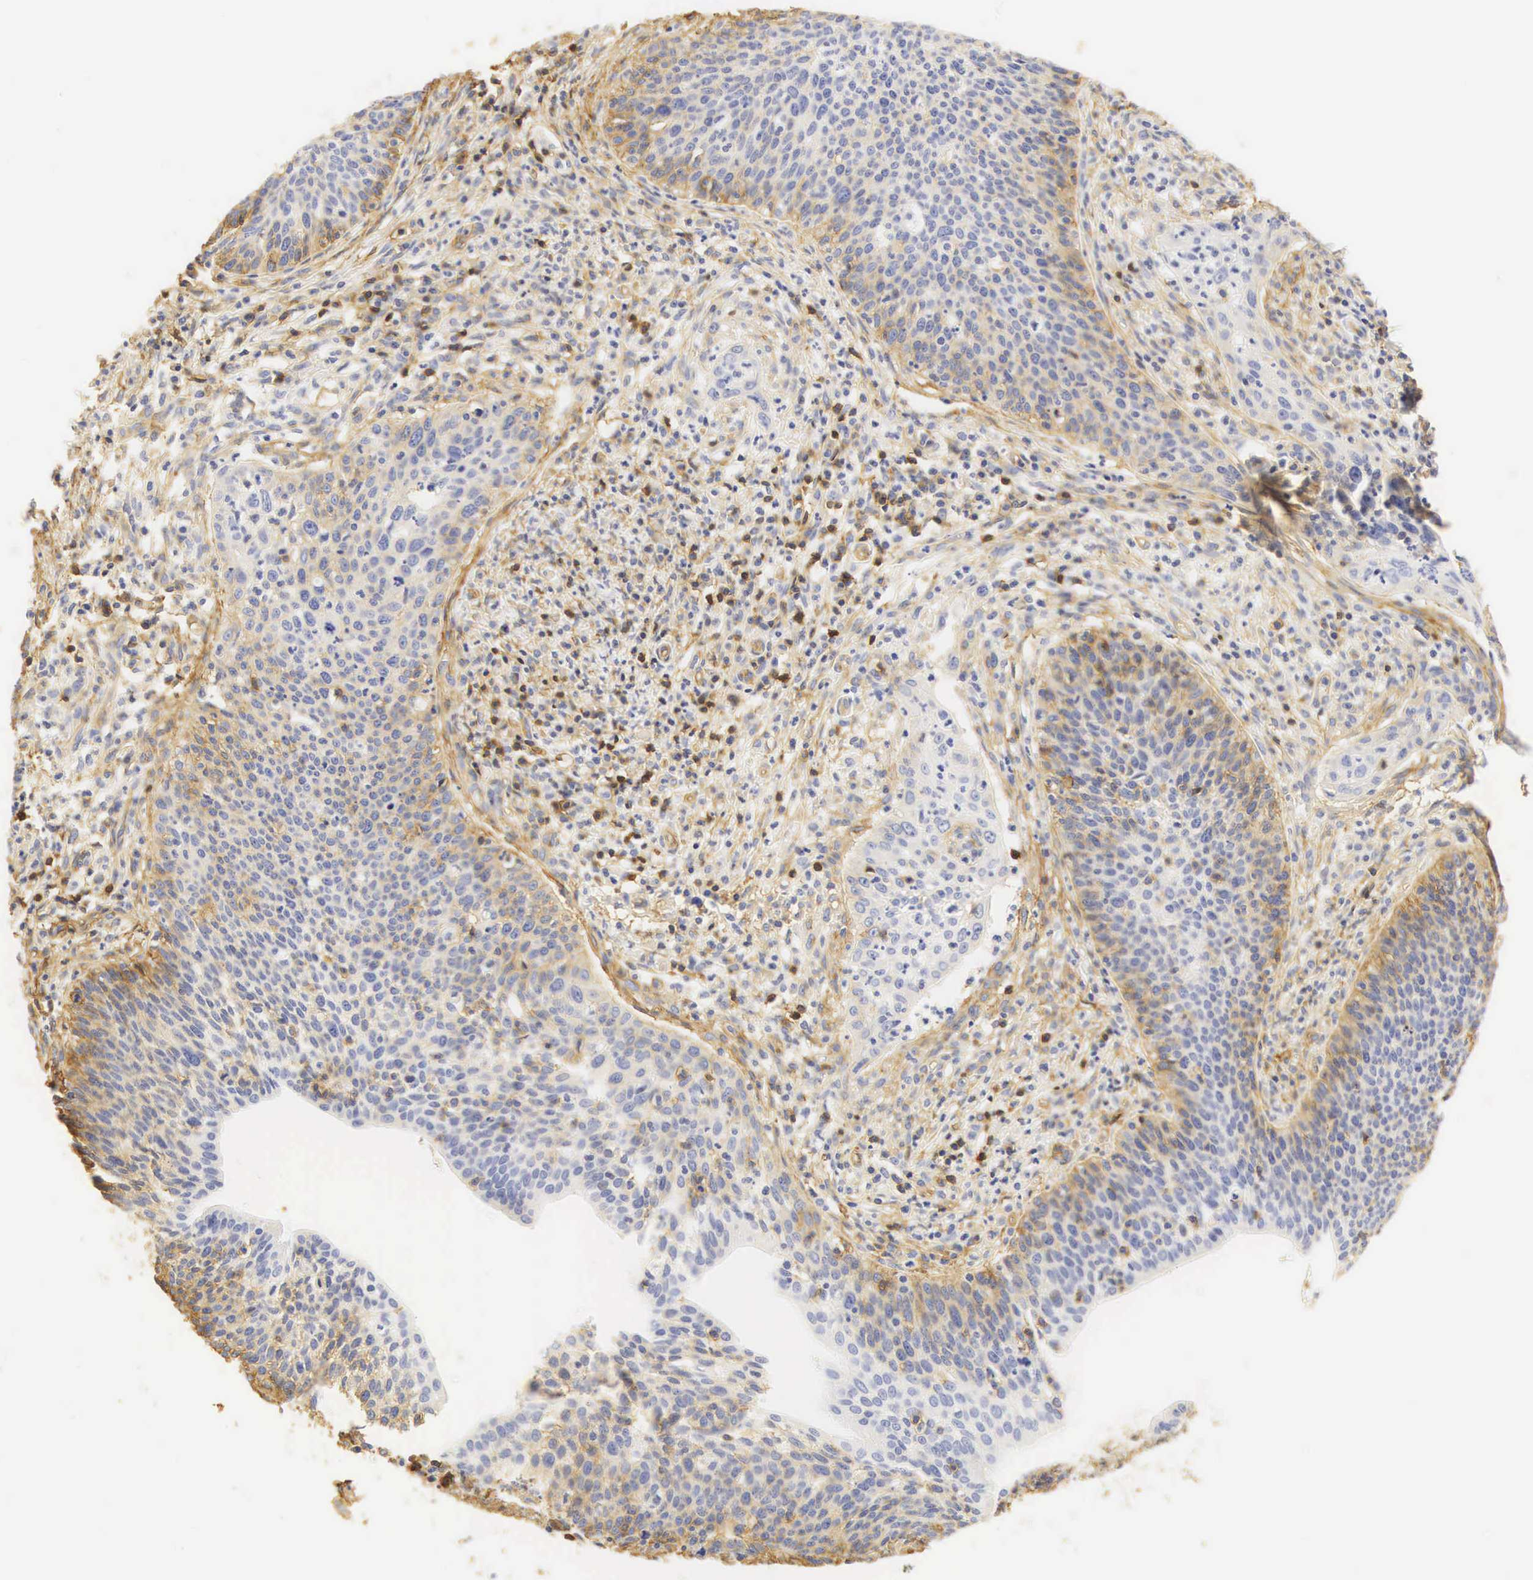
{"staining": {"intensity": "weak", "quantity": "<25%", "location": "cytoplasmic/membranous"}, "tissue": "cervical cancer", "cell_type": "Tumor cells", "image_type": "cancer", "snomed": [{"axis": "morphology", "description": "Squamous cell carcinoma, NOS"}, {"axis": "topography", "description": "Cervix"}], "caption": "The histopathology image exhibits no significant expression in tumor cells of squamous cell carcinoma (cervical).", "gene": "CD99", "patient": {"sex": "female", "age": 41}}